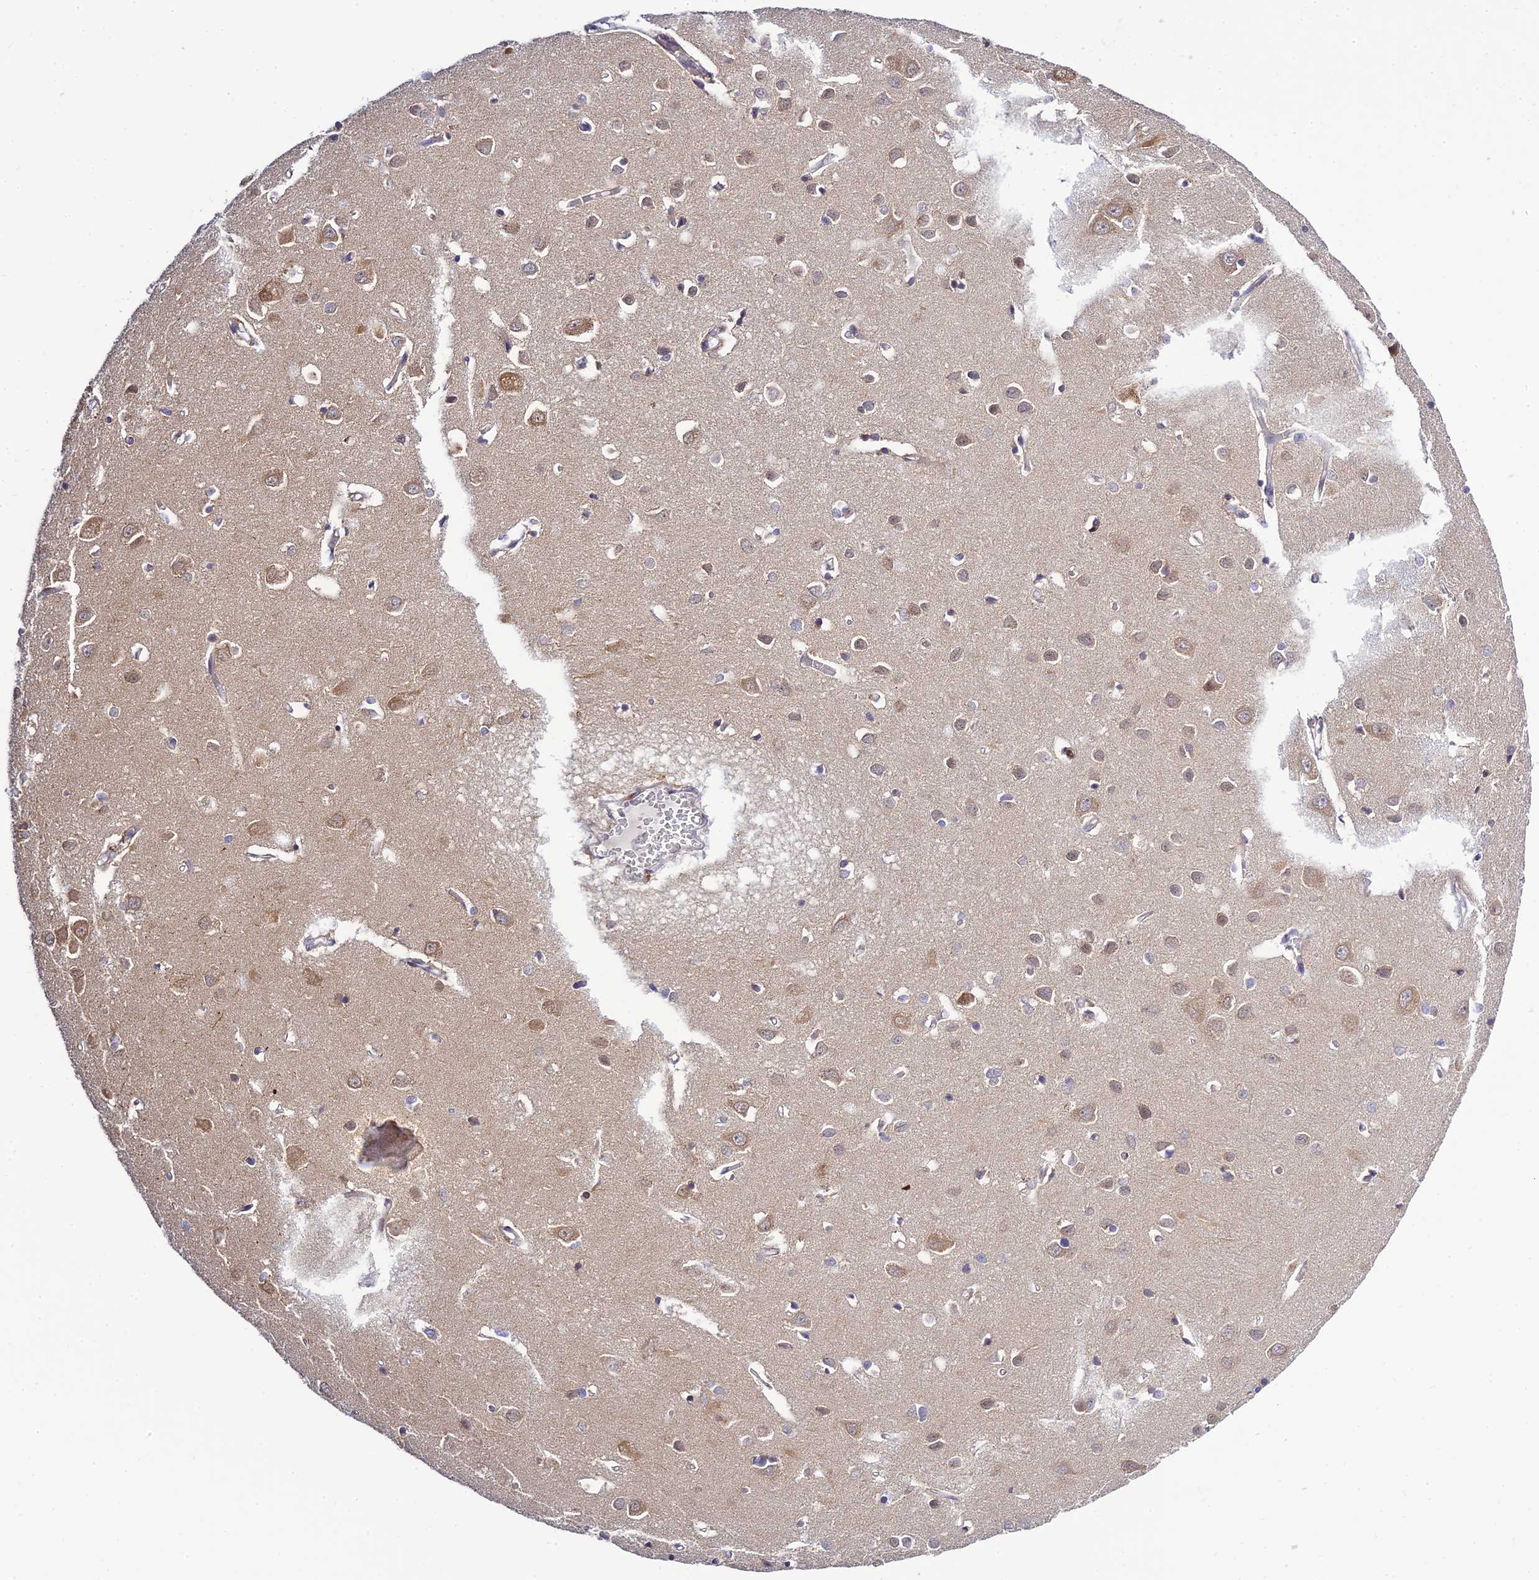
{"staining": {"intensity": "weak", "quantity": "25%-75%", "location": "cytoplasmic/membranous"}, "tissue": "cerebral cortex", "cell_type": "Endothelial cells", "image_type": "normal", "snomed": [{"axis": "morphology", "description": "Normal tissue, NOS"}, {"axis": "topography", "description": "Cerebral cortex"}], "caption": "IHC staining of normal cerebral cortex, which demonstrates low levels of weak cytoplasmic/membranous expression in approximately 25%-75% of endothelial cells indicating weak cytoplasmic/membranous protein expression. The staining was performed using DAB (brown) for protein detection and nuclei were counterstained in hematoxylin (blue).", "gene": "SKIC8", "patient": {"sex": "female", "age": 64}}